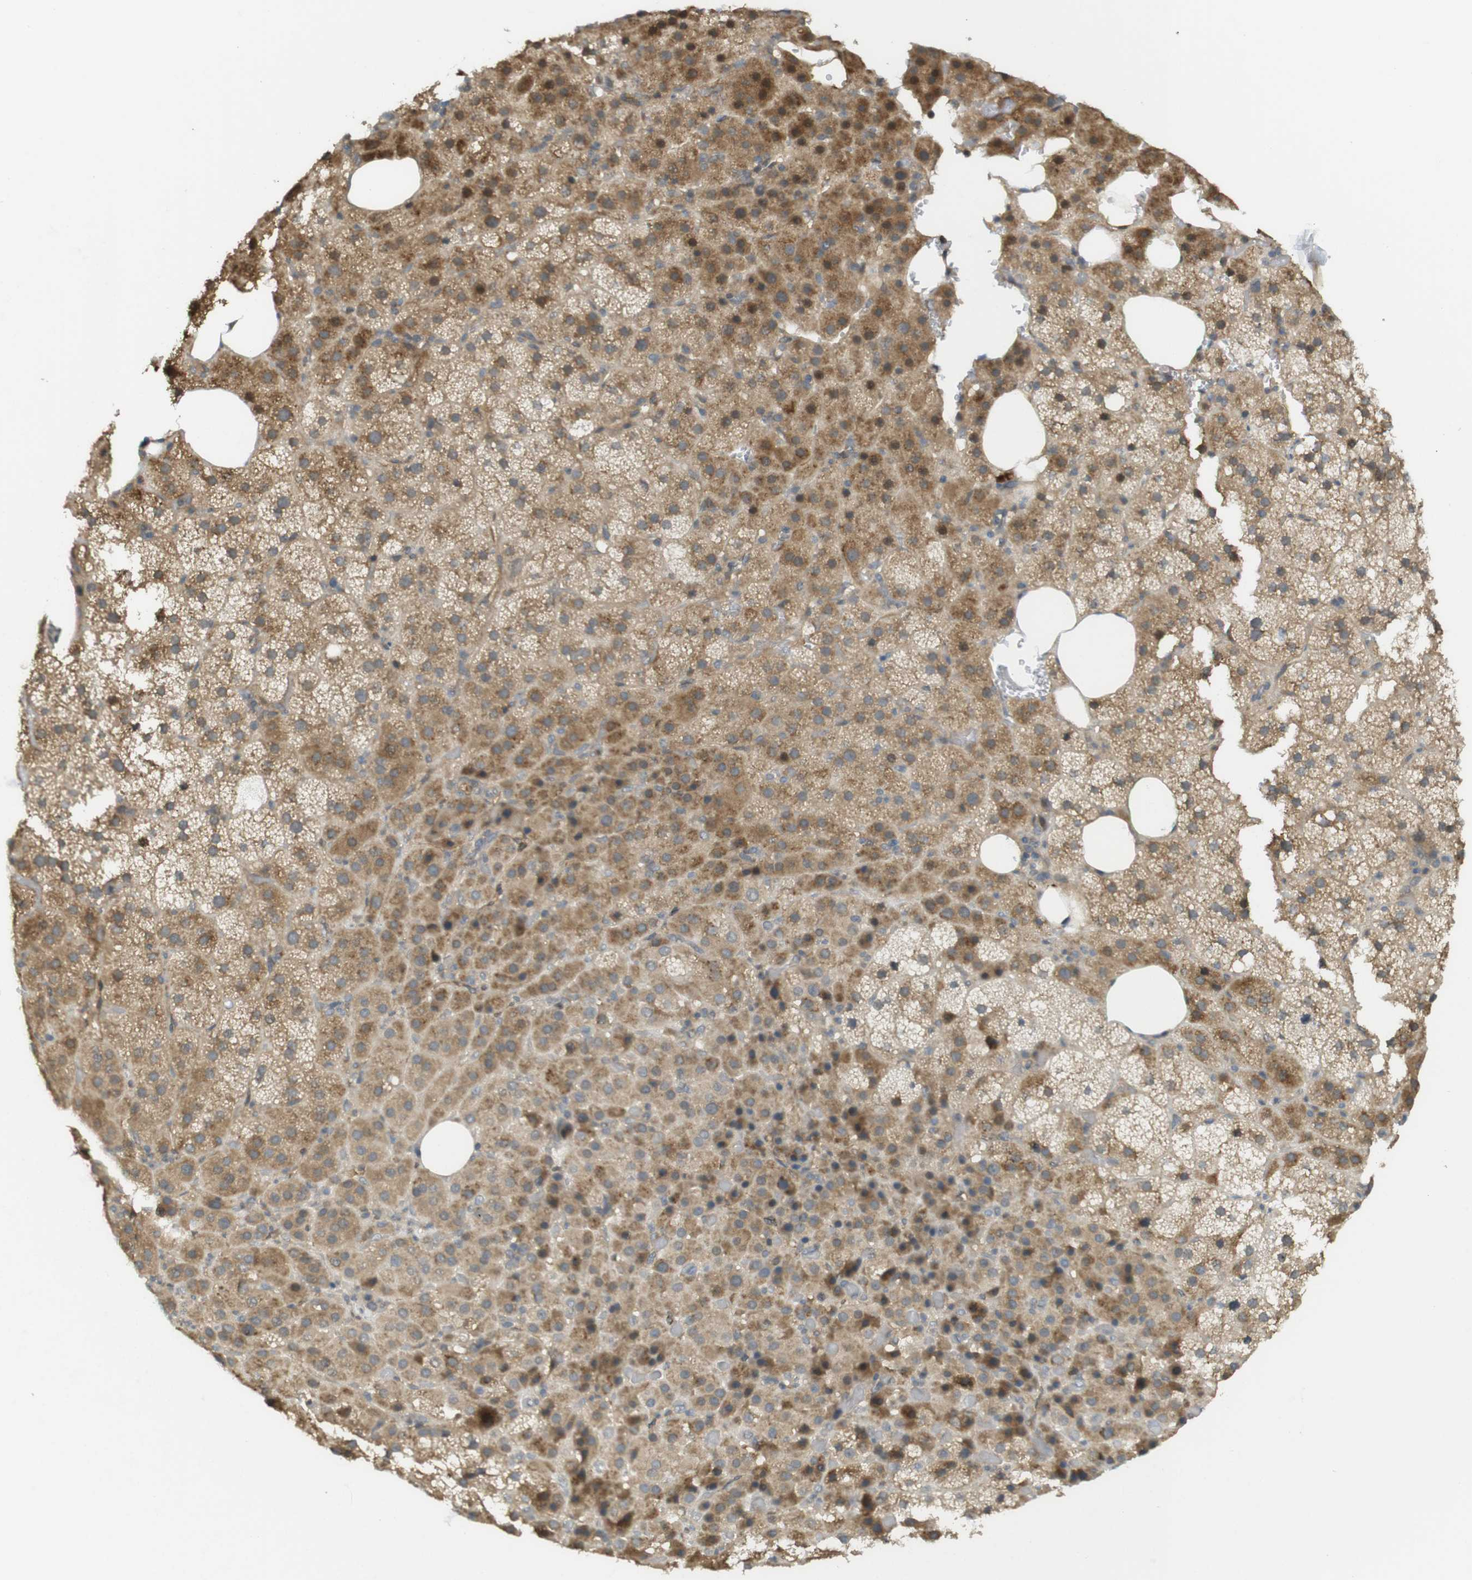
{"staining": {"intensity": "moderate", "quantity": ">75%", "location": "cytoplasmic/membranous"}, "tissue": "adrenal gland", "cell_type": "Glandular cells", "image_type": "normal", "snomed": [{"axis": "morphology", "description": "Normal tissue, NOS"}, {"axis": "topography", "description": "Adrenal gland"}], "caption": "Human adrenal gland stained with a brown dye shows moderate cytoplasmic/membranous positive positivity in about >75% of glandular cells.", "gene": "CLRN3", "patient": {"sex": "female", "age": 59}}